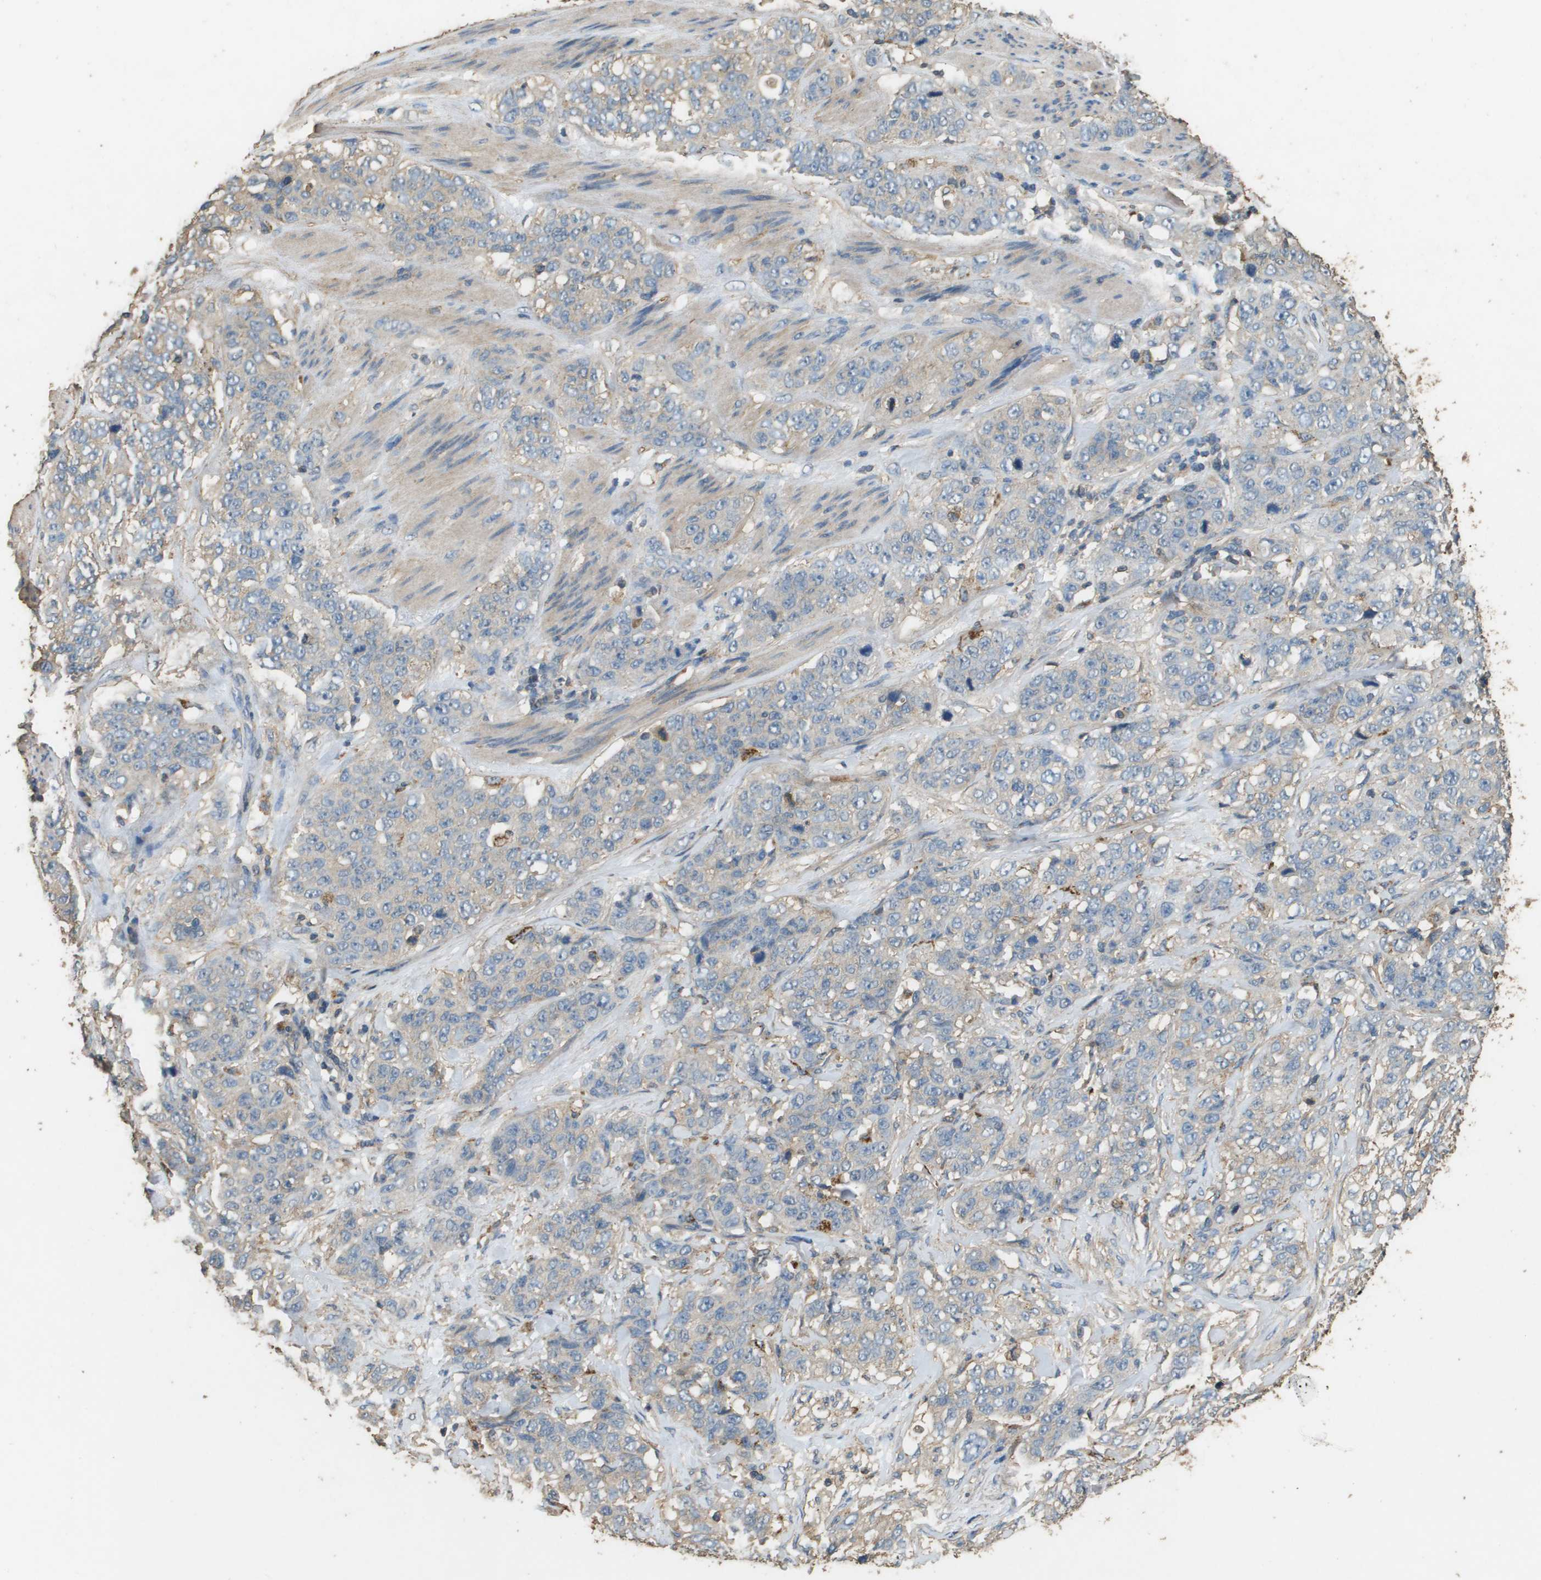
{"staining": {"intensity": "weak", "quantity": "<25%", "location": "cytoplasmic/membranous"}, "tissue": "stomach cancer", "cell_type": "Tumor cells", "image_type": "cancer", "snomed": [{"axis": "morphology", "description": "Adenocarcinoma, NOS"}, {"axis": "topography", "description": "Stomach"}], "caption": "The histopathology image displays no staining of tumor cells in stomach adenocarcinoma. (IHC, brightfield microscopy, high magnification).", "gene": "MS4A7", "patient": {"sex": "male", "age": 48}}